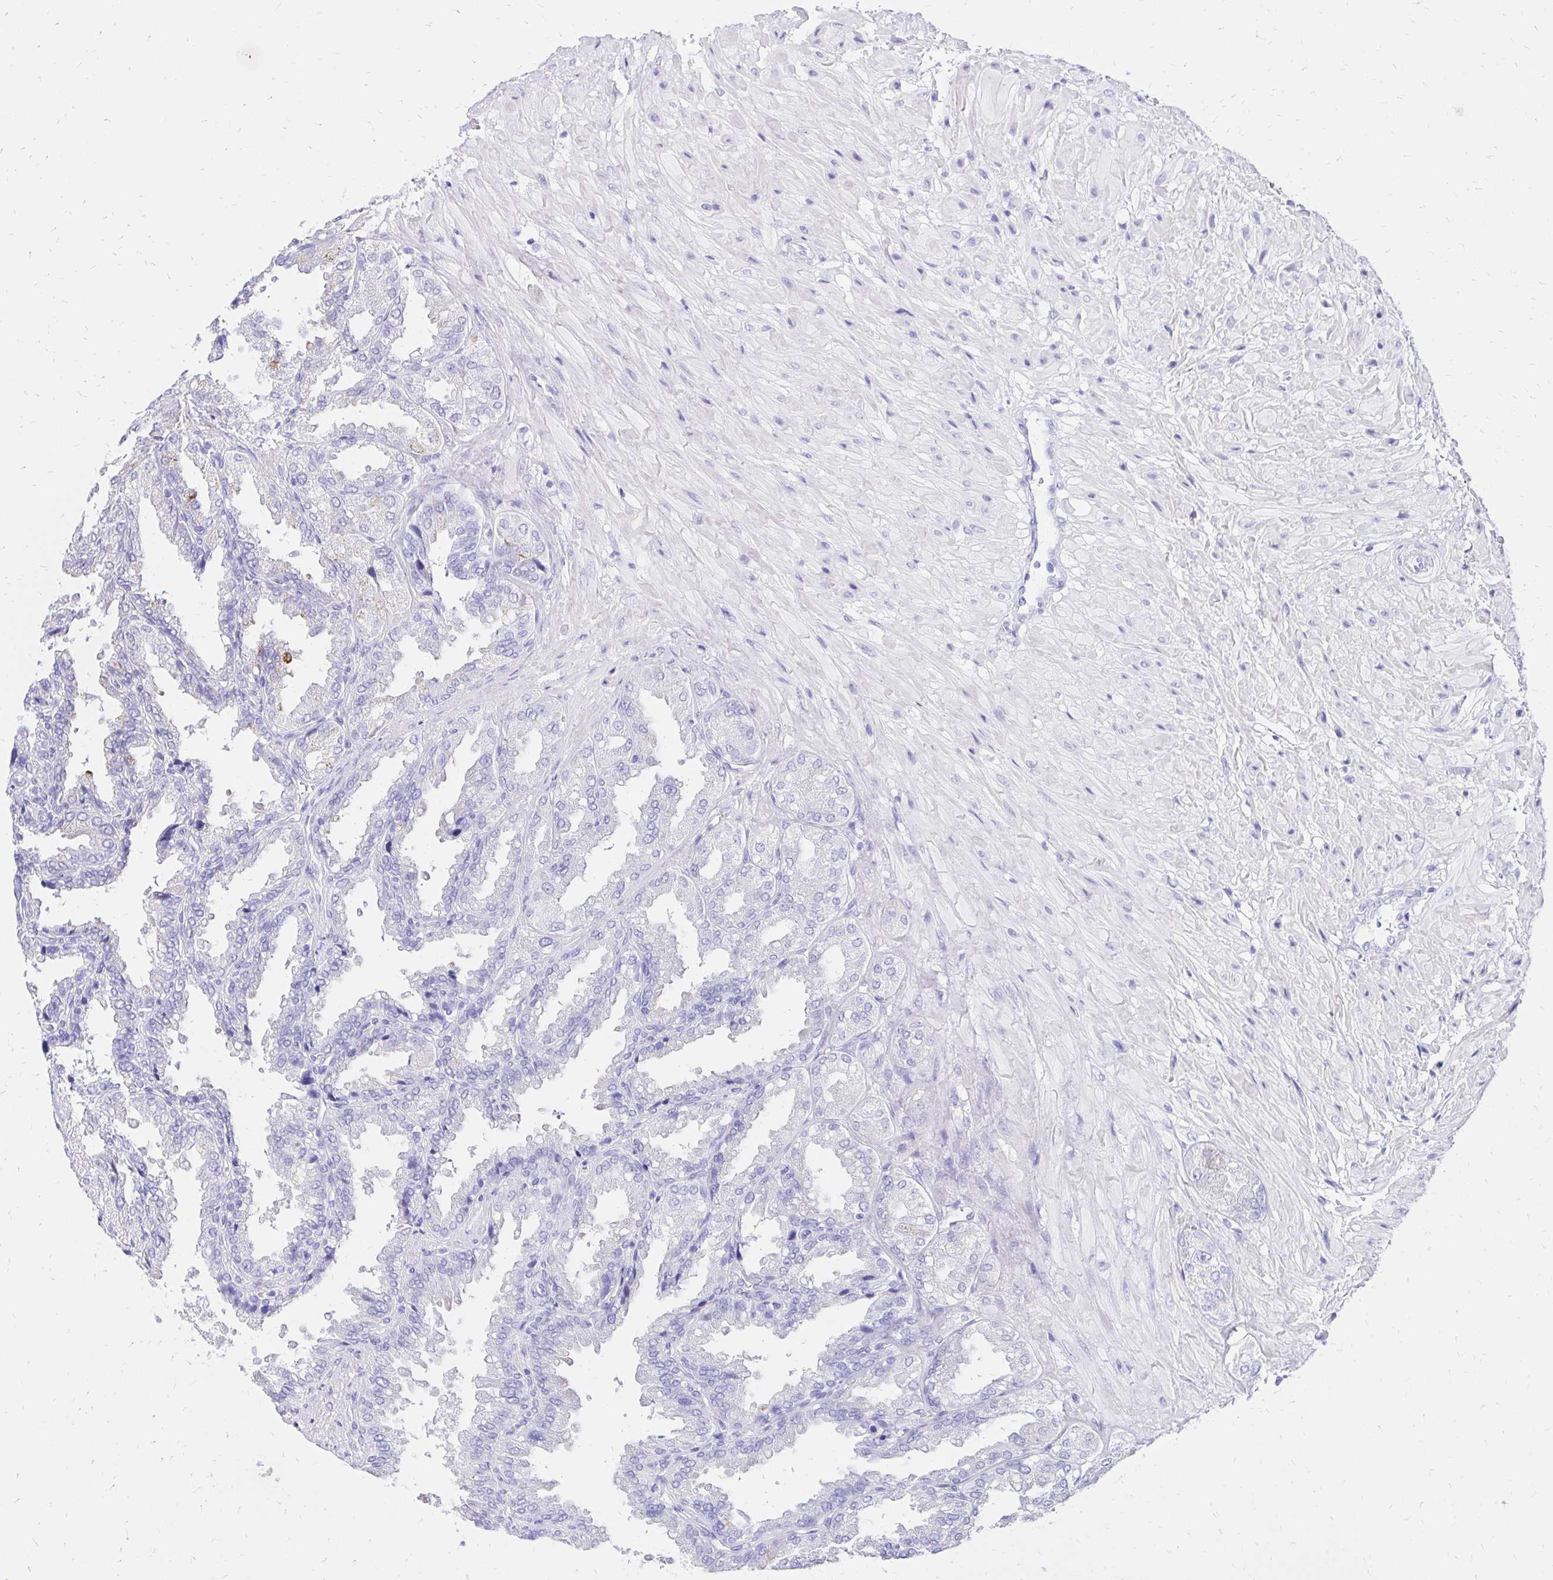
{"staining": {"intensity": "negative", "quantity": "none", "location": "none"}, "tissue": "seminal vesicle", "cell_type": "Glandular cells", "image_type": "normal", "snomed": [{"axis": "morphology", "description": "Normal tissue, NOS"}, {"axis": "topography", "description": "Seminal veicle"}], "caption": "Normal seminal vesicle was stained to show a protein in brown. There is no significant expression in glandular cells. Nuclei are stained in blue.", "gene": "S100G", "patient": {"sex": "male", "age": 55}}